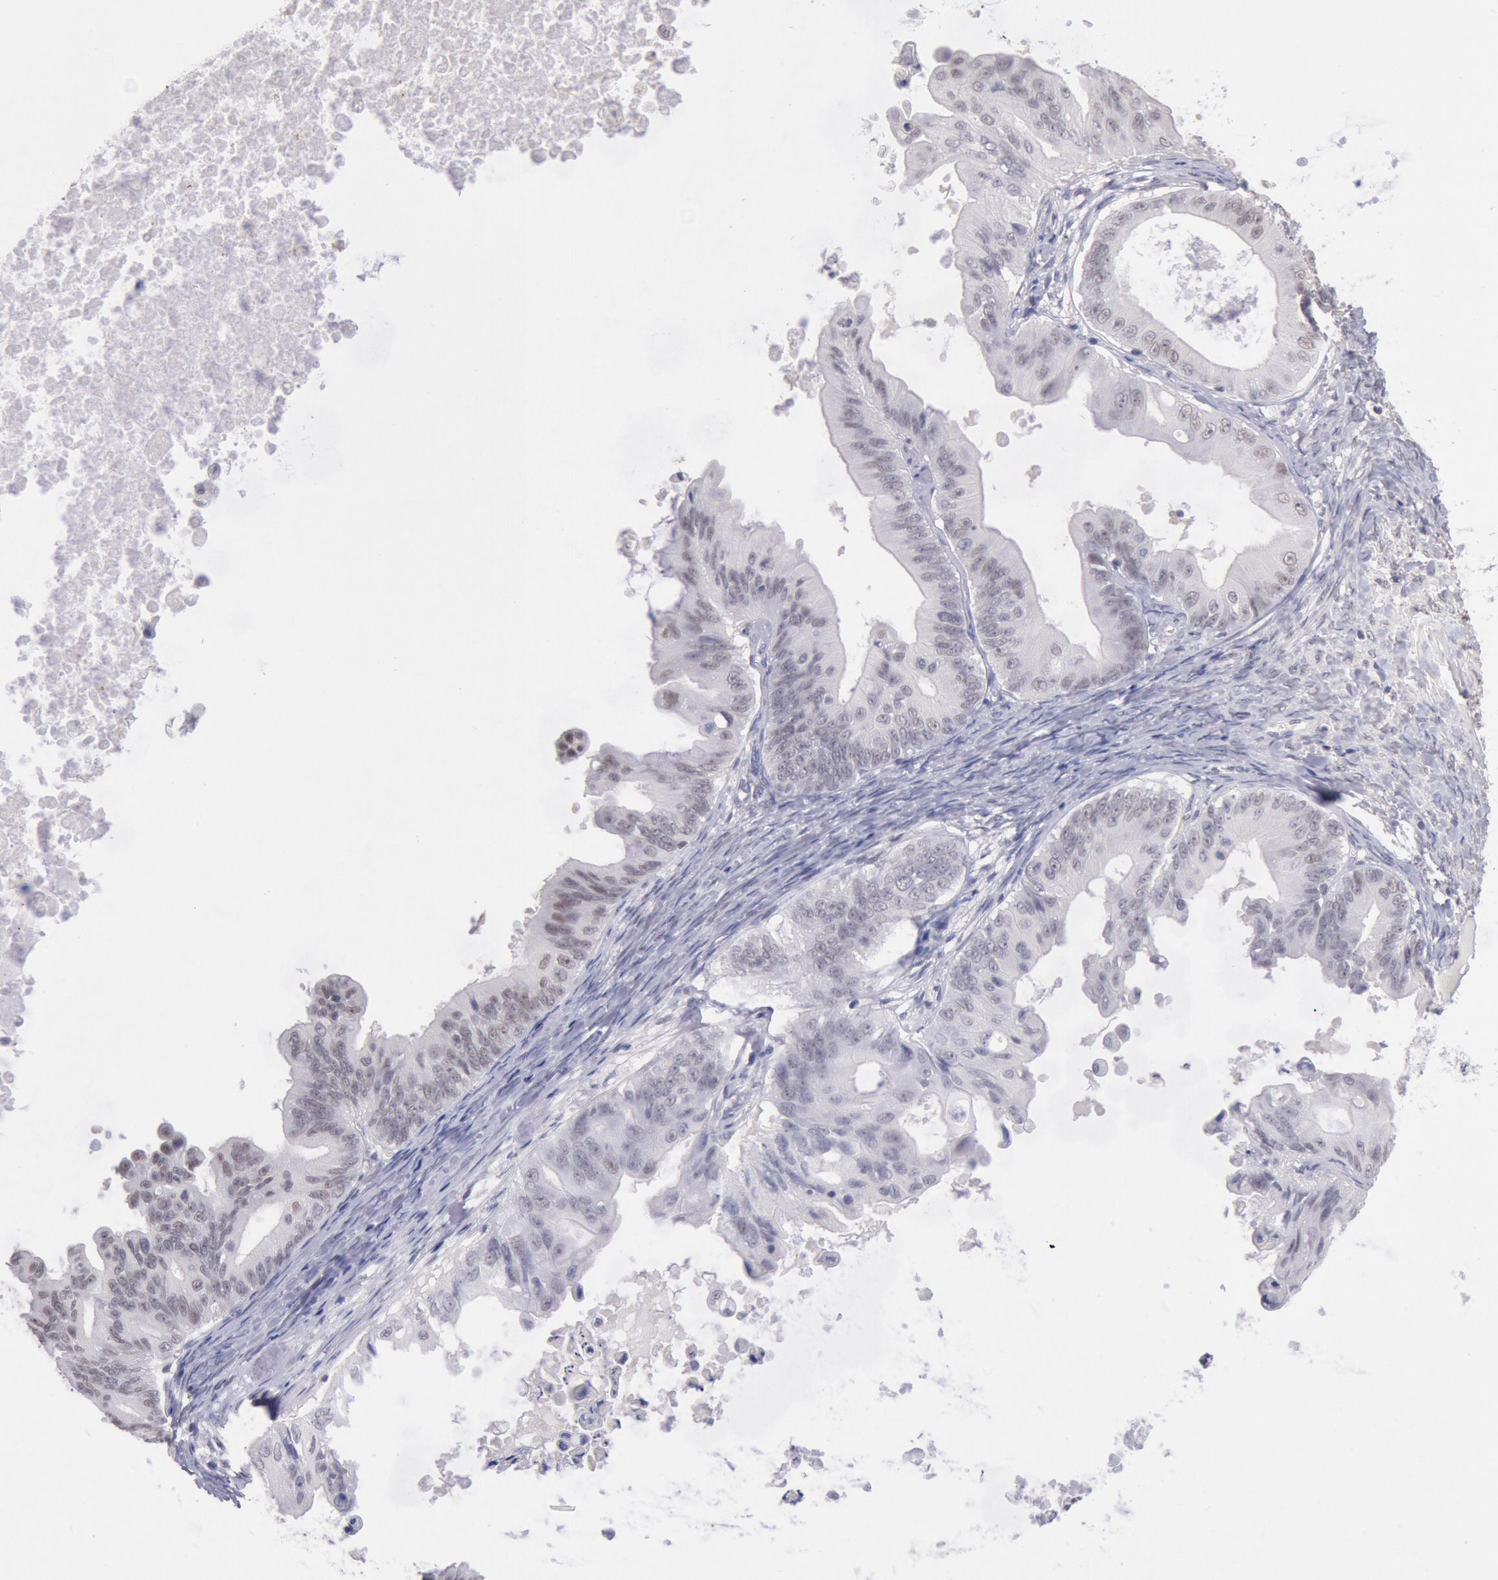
{"staining": {"intensity": "weak", "quantity": "25%-75%", "location": "nuclear"}, "tissue": "ovarian cancer", "cell_type": "Tumor cells", "image_type": "cancer", "snomed": [{"axis": "morphology", "description": "Cystadenocarcinoma, mucinous, NOS"}, {"axis": "topography", "description": "Ovary"}], "caption": "DAB (3,3'-diaminobenzidine) immunohistochemical staining of mucinous cystadenocarcinoma (ovarian) reveals weak nuclear protein staining in about 25%-75% of tumor cells.", "gene": "MYH7", "patient": {"sex": "female", "age": 37}}